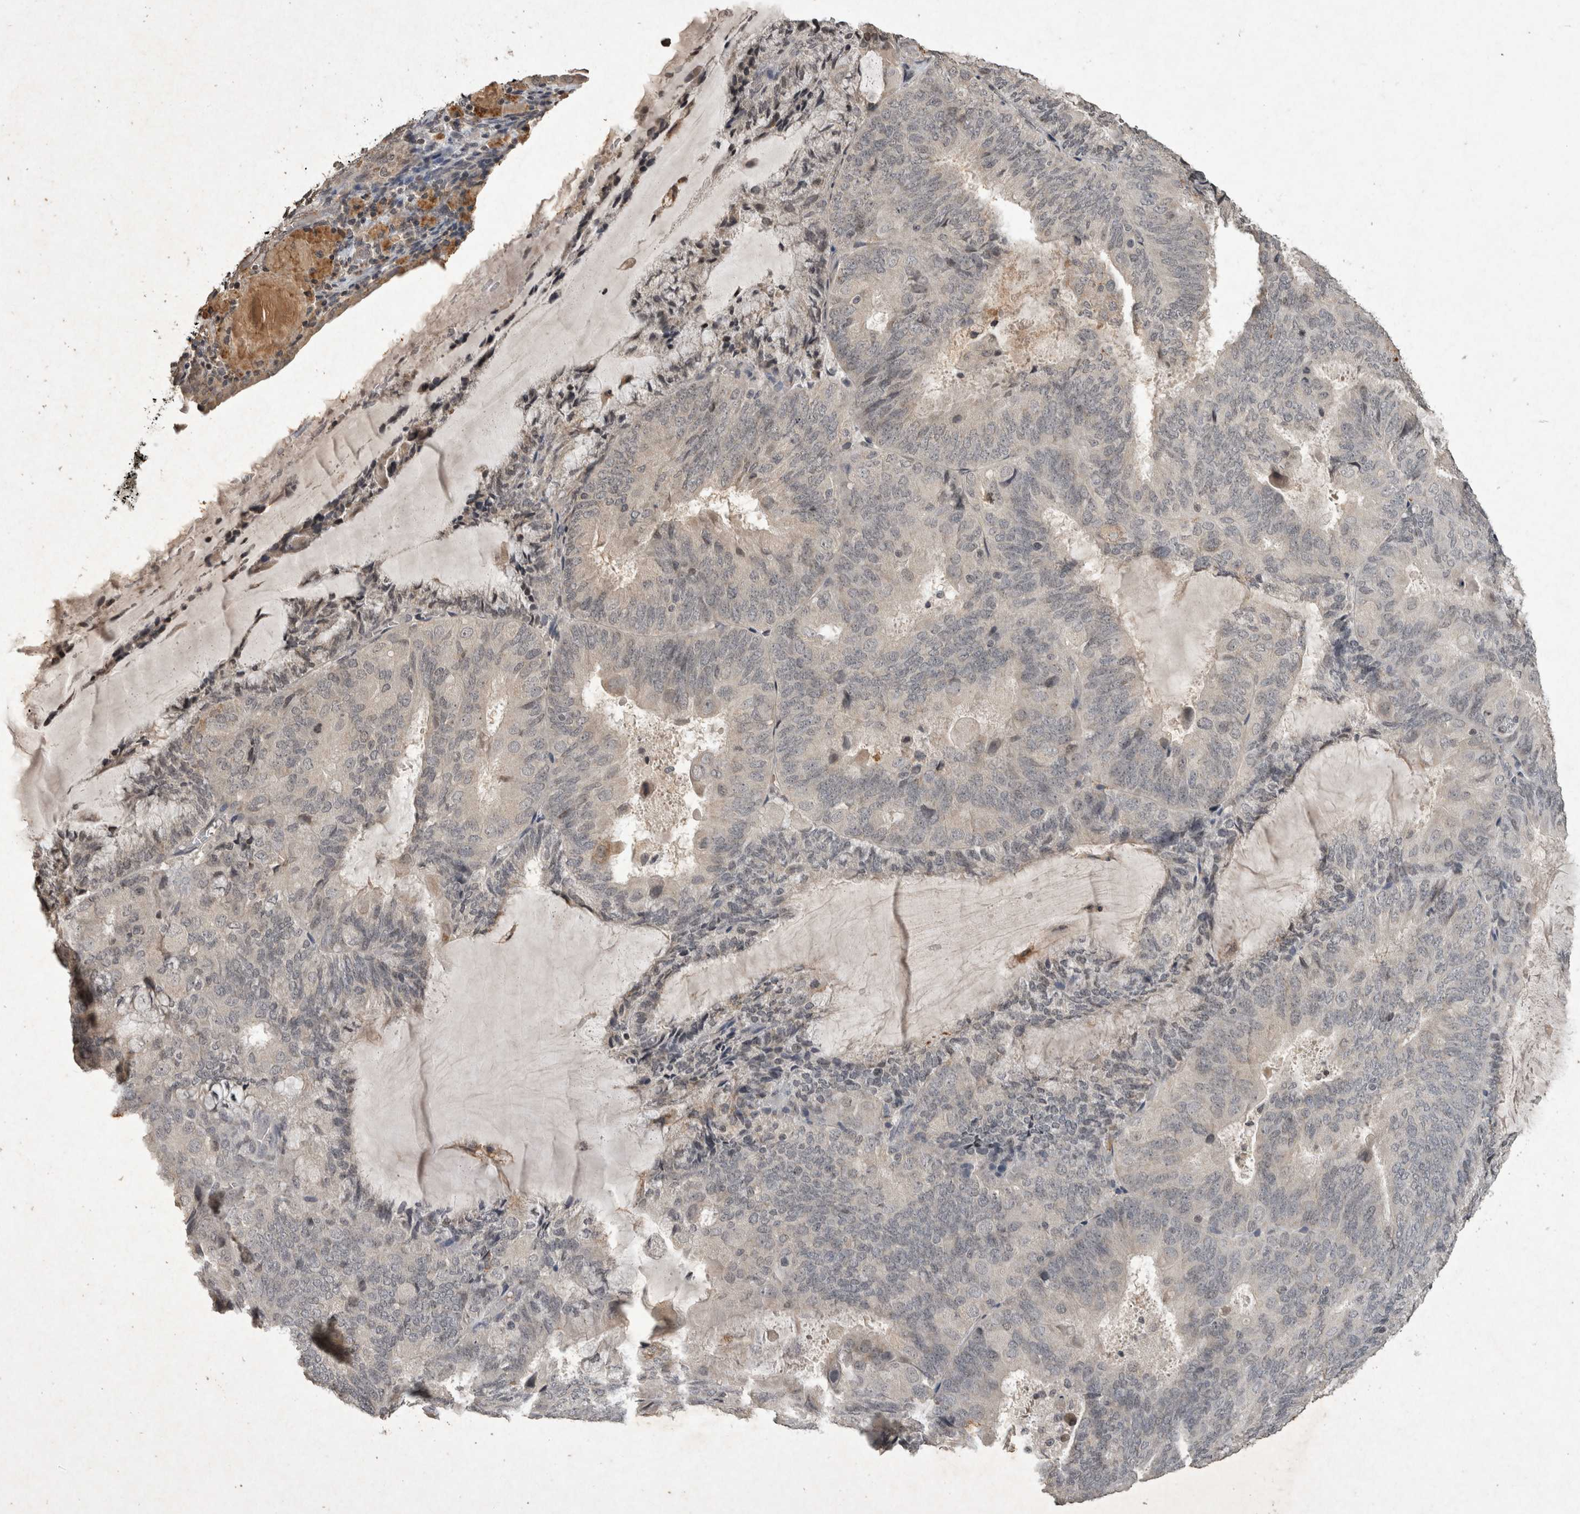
{"staining": {"intensity": "negative", "quantity": "none", "location": "none"}, "tissue": "endometrial cancer", "cell_type": "Tumor cells", "image_type": "cancer", "snomed": [{"axis": "morphology", "description": "Adenocarcinoma, NOS"}, {"axis": "topography", "description": "Endometrium"}], "caption": "Protein analysis of endometrial adenocarcinoma demonstrates no significant expression in tumor cells.", "gene": "HRK", "patient": {"sex": "female", "age": 81}}